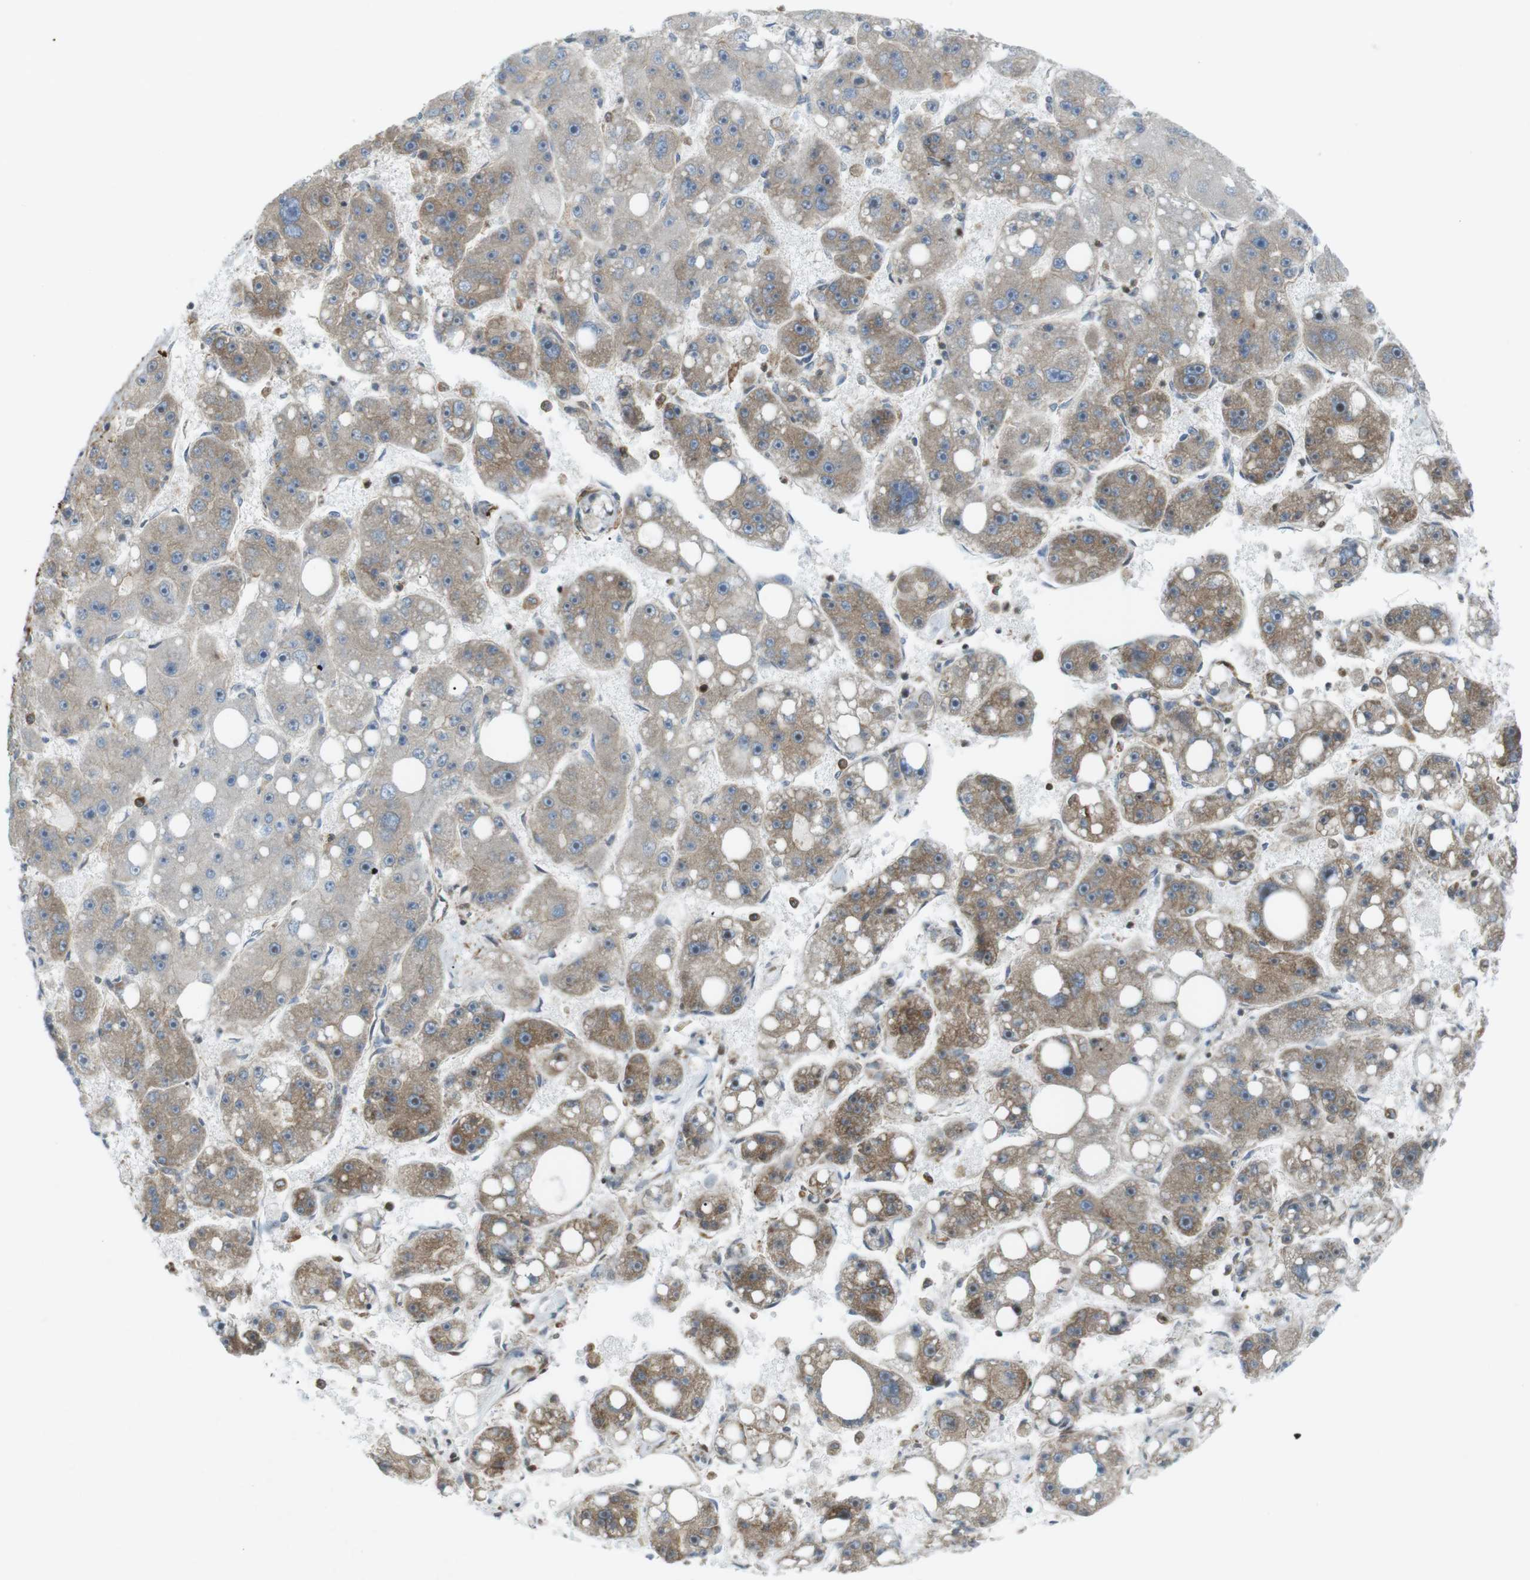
{"staining": {"intensity": "moderate", "quantity": "<25%", "location": "cytoplasmic/membranous"}, "tissue": "liver cancer", "cell_type": "Tumor cells", "image_type": "cancer", "snomed": [{"axis": "morphology", "description": "Carcinoma, Hepatocellular, NOS"}, {"axis": "topography", "description": "Liver"}], "caption": "Tumor cells demonstrate moderate cytoplasmic/membranous expression in about <25% of cells in liver hepatocellular carcinoma. (DAB IHC with brightfield microscopy, high magnification).", "gene": "FLII", "patient": {"sex": "female", "age": 61}}